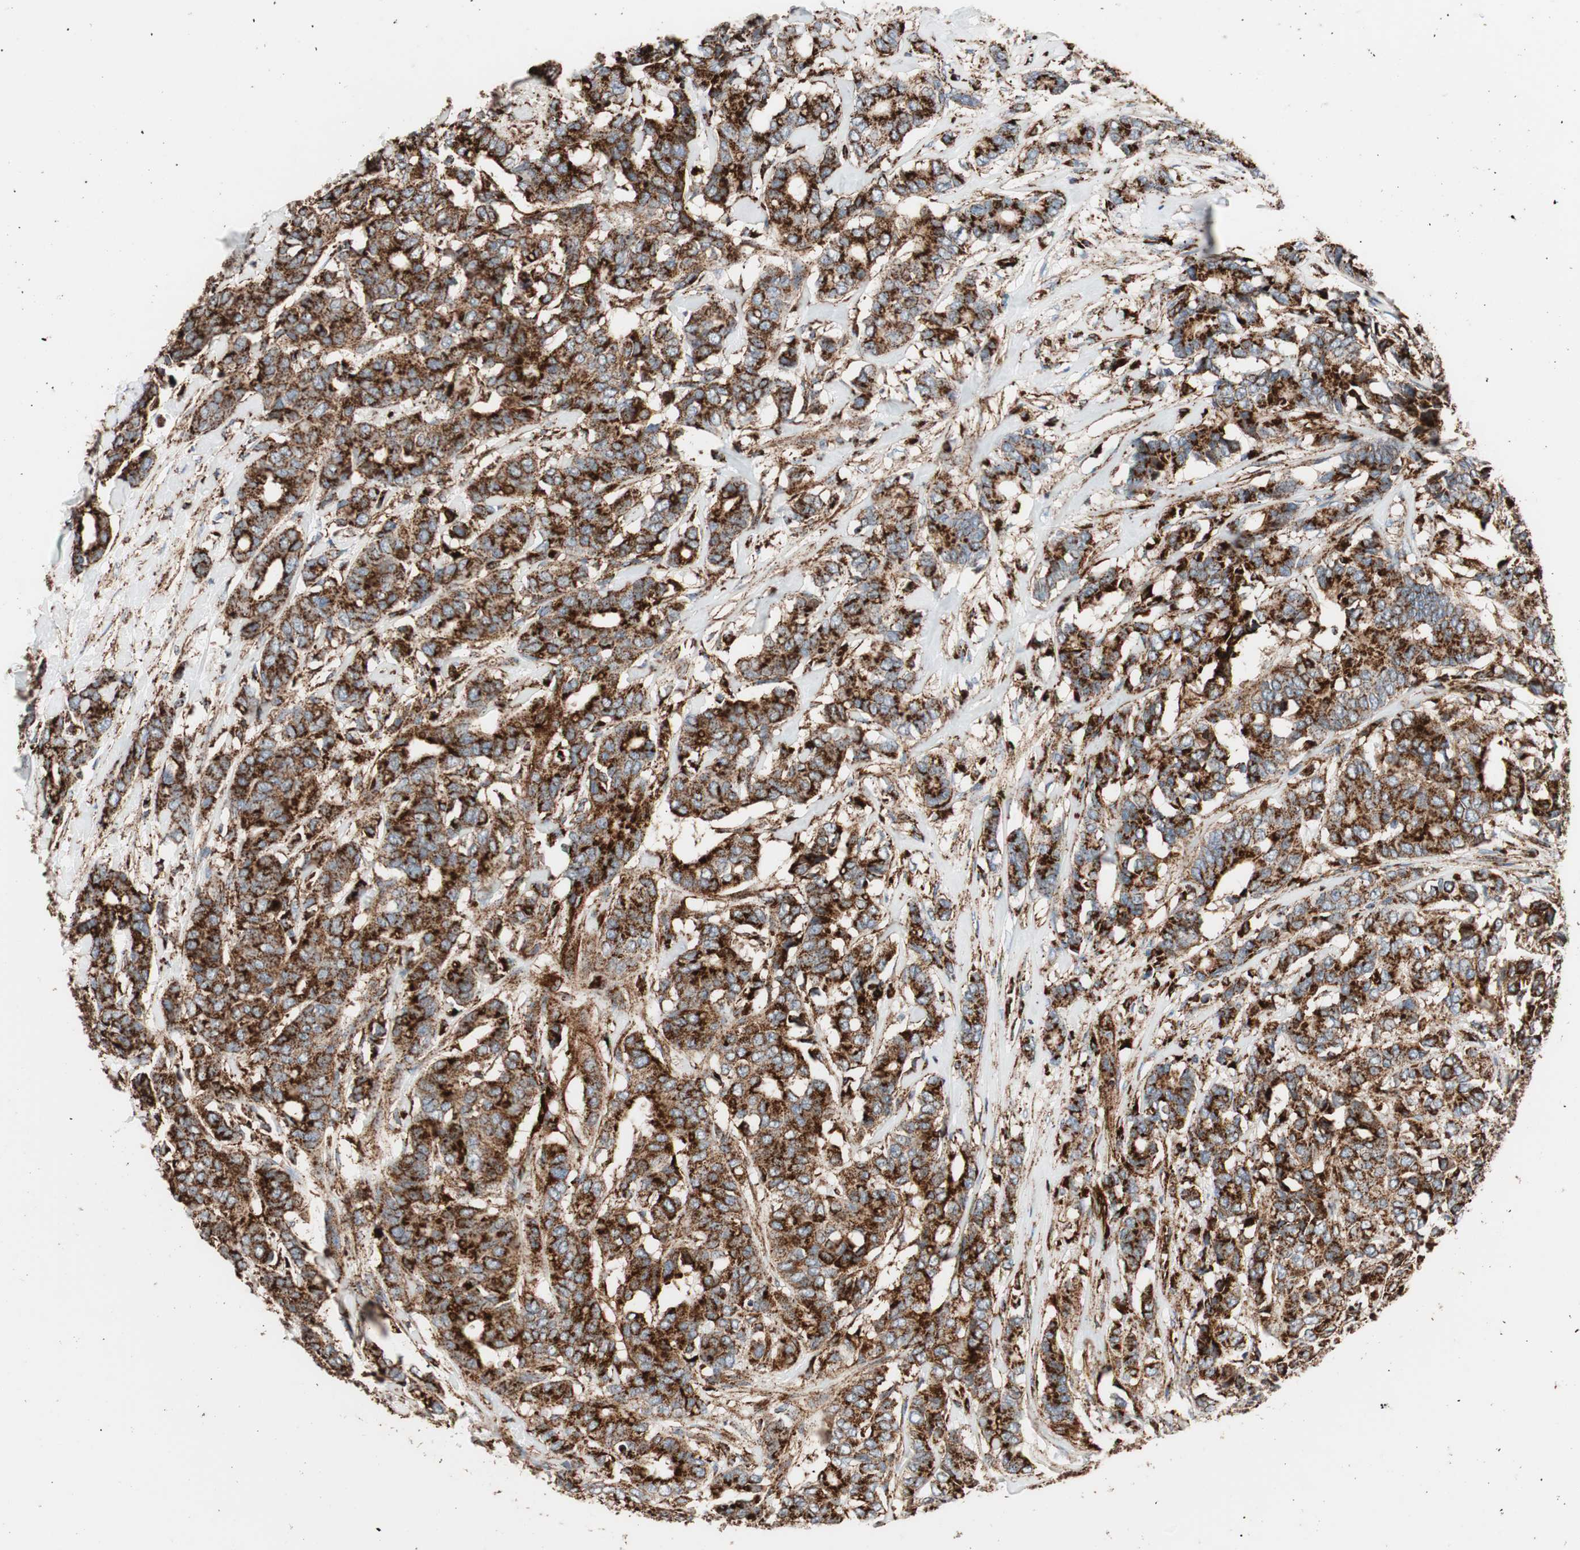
{"staining": {"intensity": "strong", "quantity": ">75%", "location": "cytoplasmic/membranous"}, "tissue": "breast cancer", "cell_type": "Tumor cells", "image_type": "cancer", "snomed": [{"axis": "morphology", "description": "Duct carcinoma"}, {"axis": "topography", "description": "Breast"}], "caption": "About >75% of tumor cells in breast infiltrating ductal carcinoma exhibit strong cytoplasmic/membranous protein expression as visualized by brown immunohistochemical staining.", "gene": "LAMP1", "patient": {"sex": "female", "age": 87}}